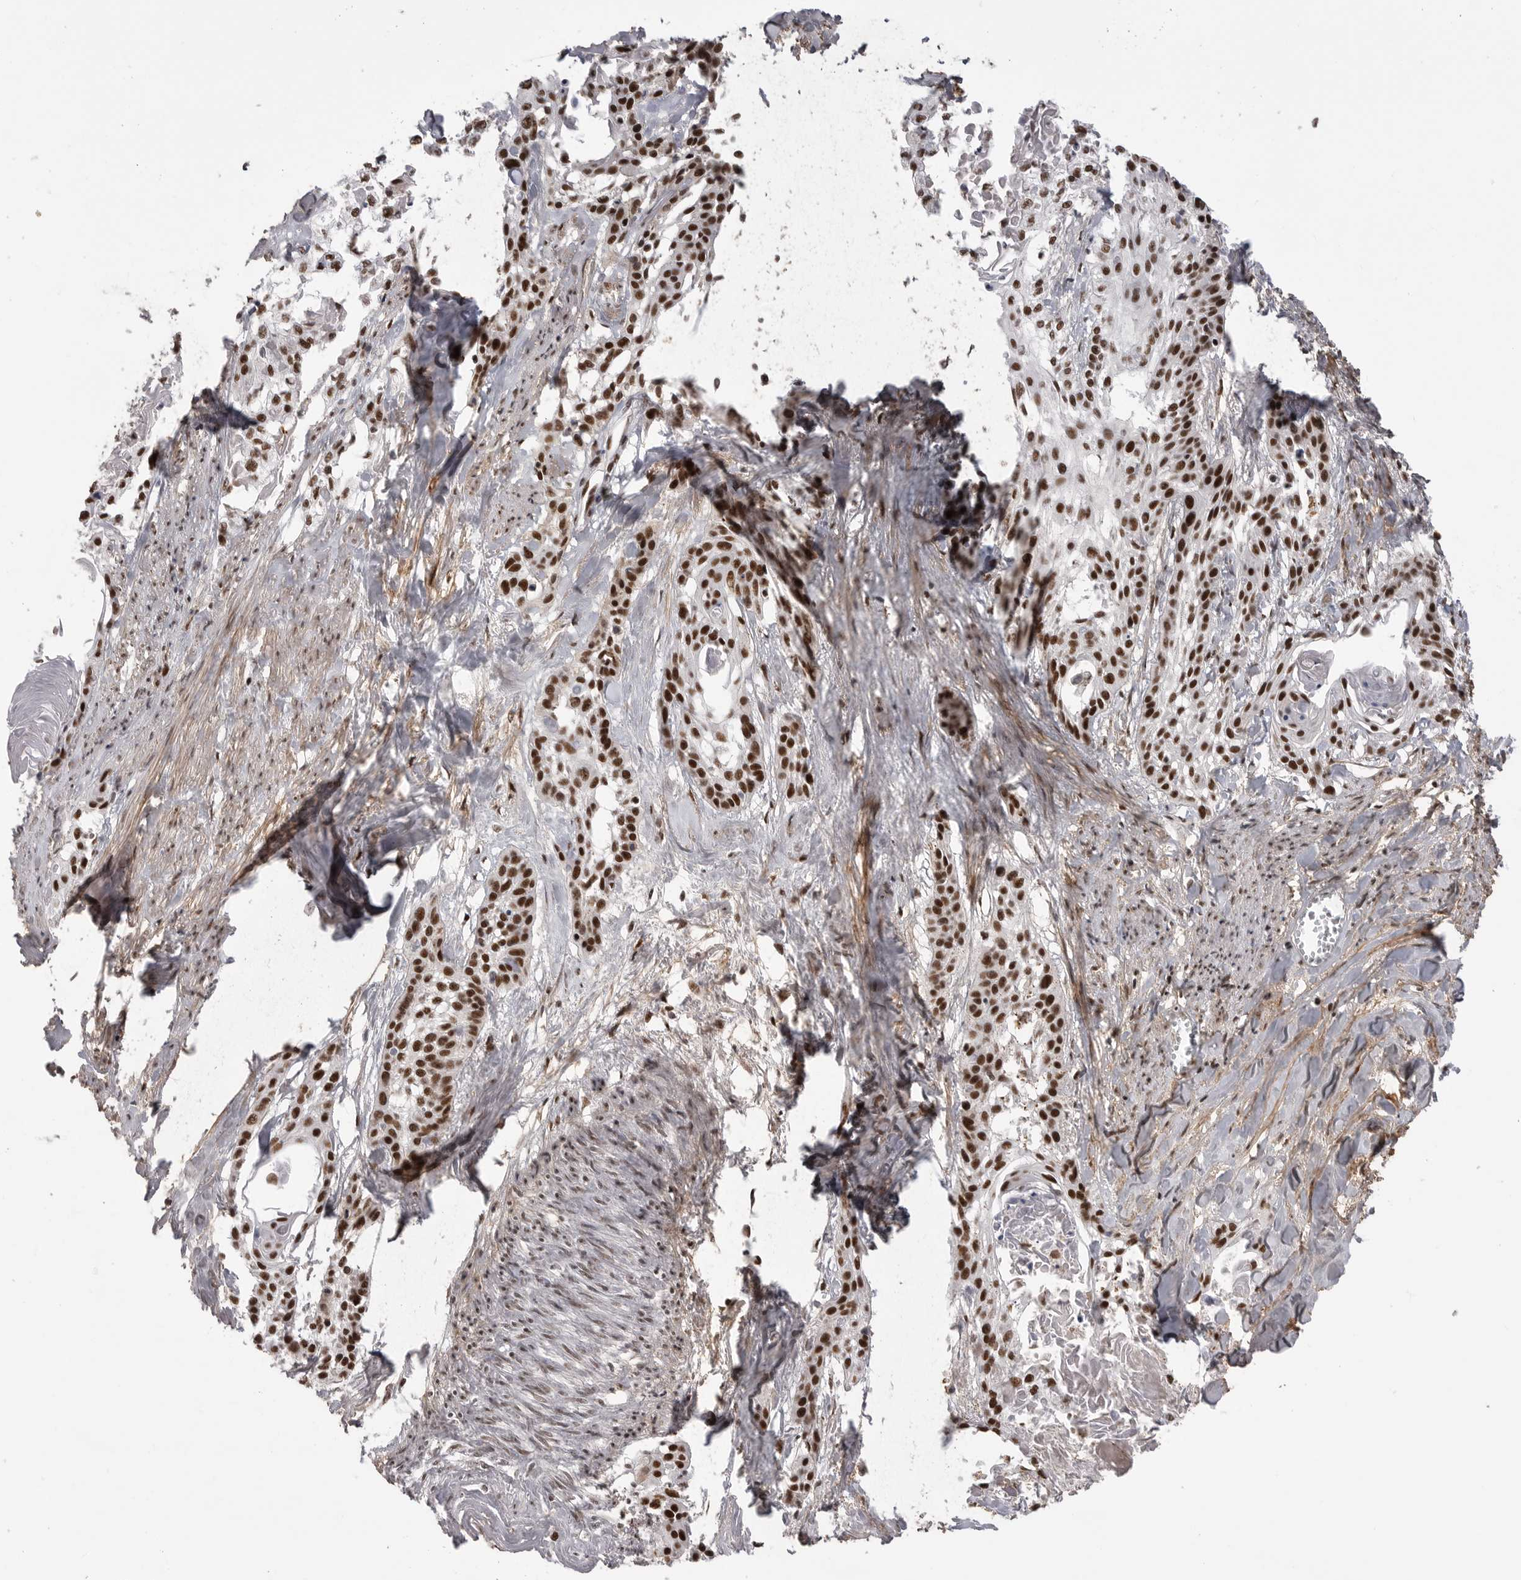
{"staining": {"intensity": "strong", "quantity": ">75%", "location": "nuclear"}, "tissue": "cervical cancer", "cell_type": "Tumor cells", "image_type": "cancer", "snomed": [{"axis": "morphology", "description": "Squamous cell carcinoma, NOS"}, {"axis": "topography", "description": "Cervix"}], "caption": "Protein expression by immunohistochemistry (IHC) shows strong nuclear staining in approximately >75% of tumor cells in cervical cancer.", "gene": "PPP1R8", "patient": {"sex": "female", "age": 57}}